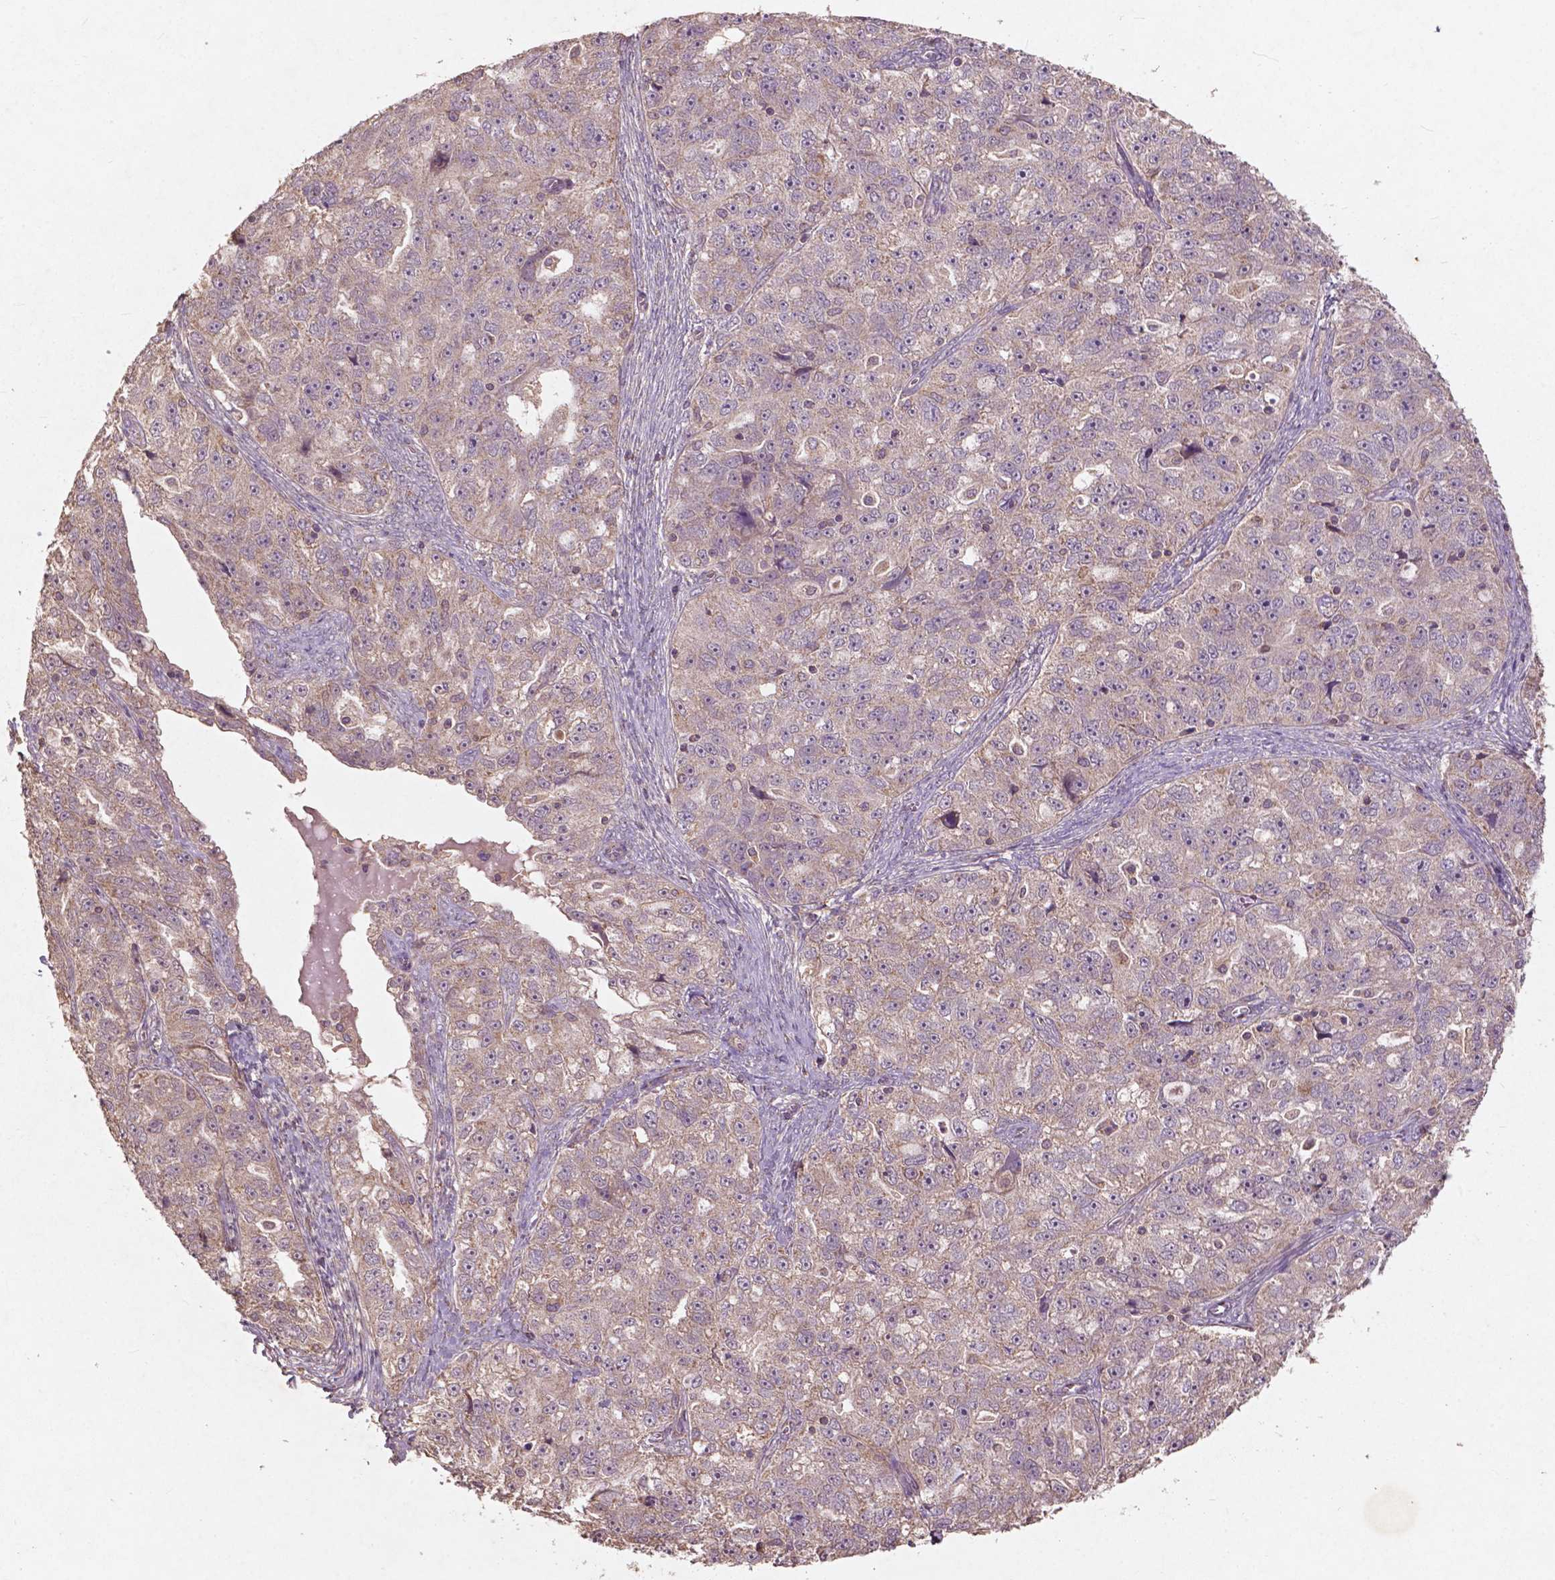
{"staining": {"intensity": "weak", "quantity": "25%-75%", "location": "cytoplasmic/membranous"}, "tissue": "ovarian cancer", "cell_type": "Tumor cells", "image_type": "cancer", "snomed": [{"axis": "morphology", "description": "Cystadenocarcinoma, serous, NOS"}, {"axis": "topography", "description": "Ovary"}], "caption": "Ovarian cancer was stained to show a protein in brown. There is low levels of weak cytoplasmic/membranous expression in about 25%-75% of tumor cells.", "gene": "ST6GALNAC5", "patient": {"sex": "female", "age": 51}}